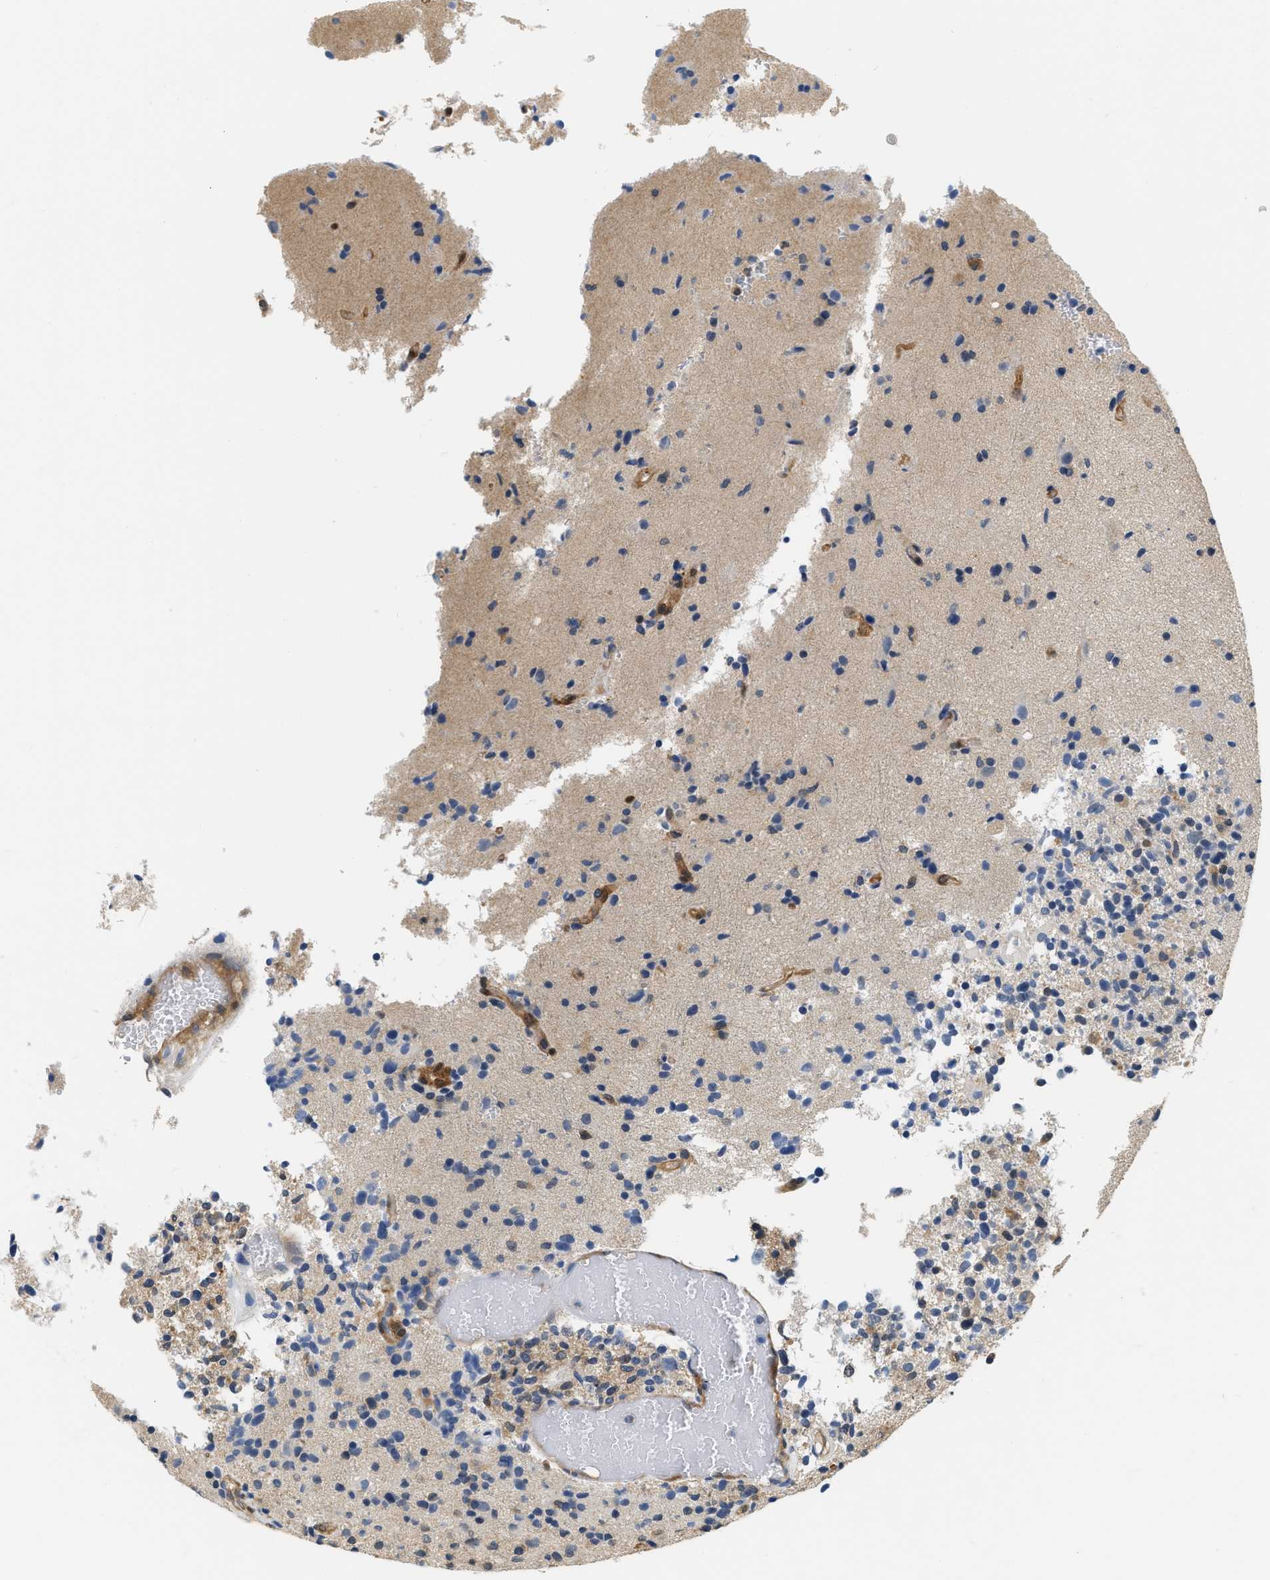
{"staining": {"intensity": "weak", "quantity": "25%-75%", "location": "cytoplasmic/membranous"}, "tissue": "glioma", "cell_type": "Tumor cells", "image_type": "cancer", "snomed": [{"axis": "morphology", "description": "Glioma, malignant, High grade"}, {"axis": "topography", "description": "Brain"}], "caption": "Malignant glioma (high-grade) stained with a brown dye shows weak cytoplasmic/membranous positive staining in about 25%-75% of tumor cells.", "gene": "EIF4EBP2", "patient": {"sex": "male", "age": 72}}